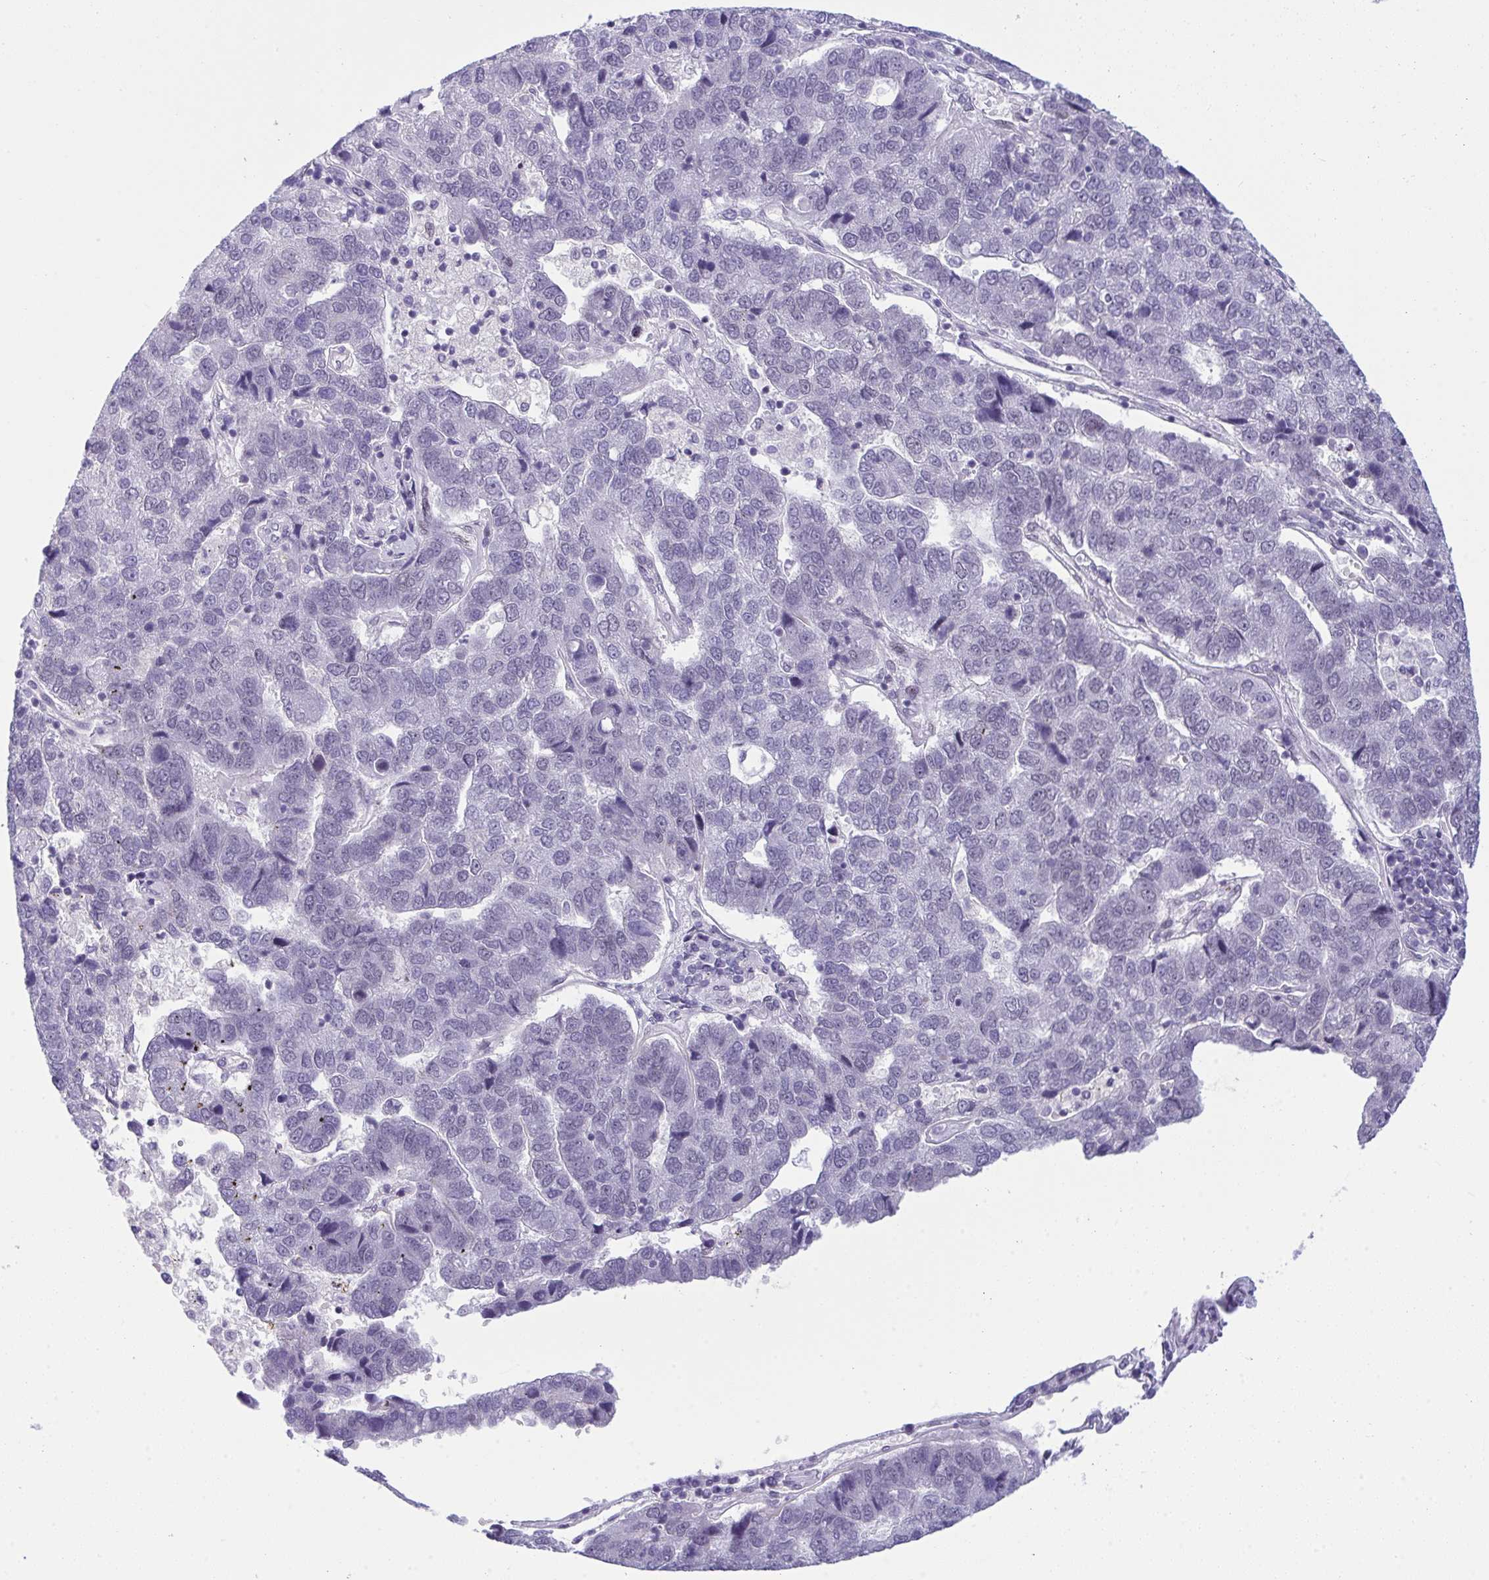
{"staining": {"intensity": "negative", "quantity": "none", "location": "none"}, "tissue": "pancreatic cancer", "cell_type": "Tumor cells", "image_type": "cancer", "snomed": [{"axis": "morphology", "description": "Adenocarcinoma, NOS"}, {"axis": "topography", "description": "Pancreas"}], "caption": "IHC photomicrograph of neoplastic tissue: pancreatic cancer (adenocarcinoma) stained with DAB shows no significant protein expression in tumor cells.", "gene": "ZFHX3", "patient": {"sex": "female", "age": 61}}